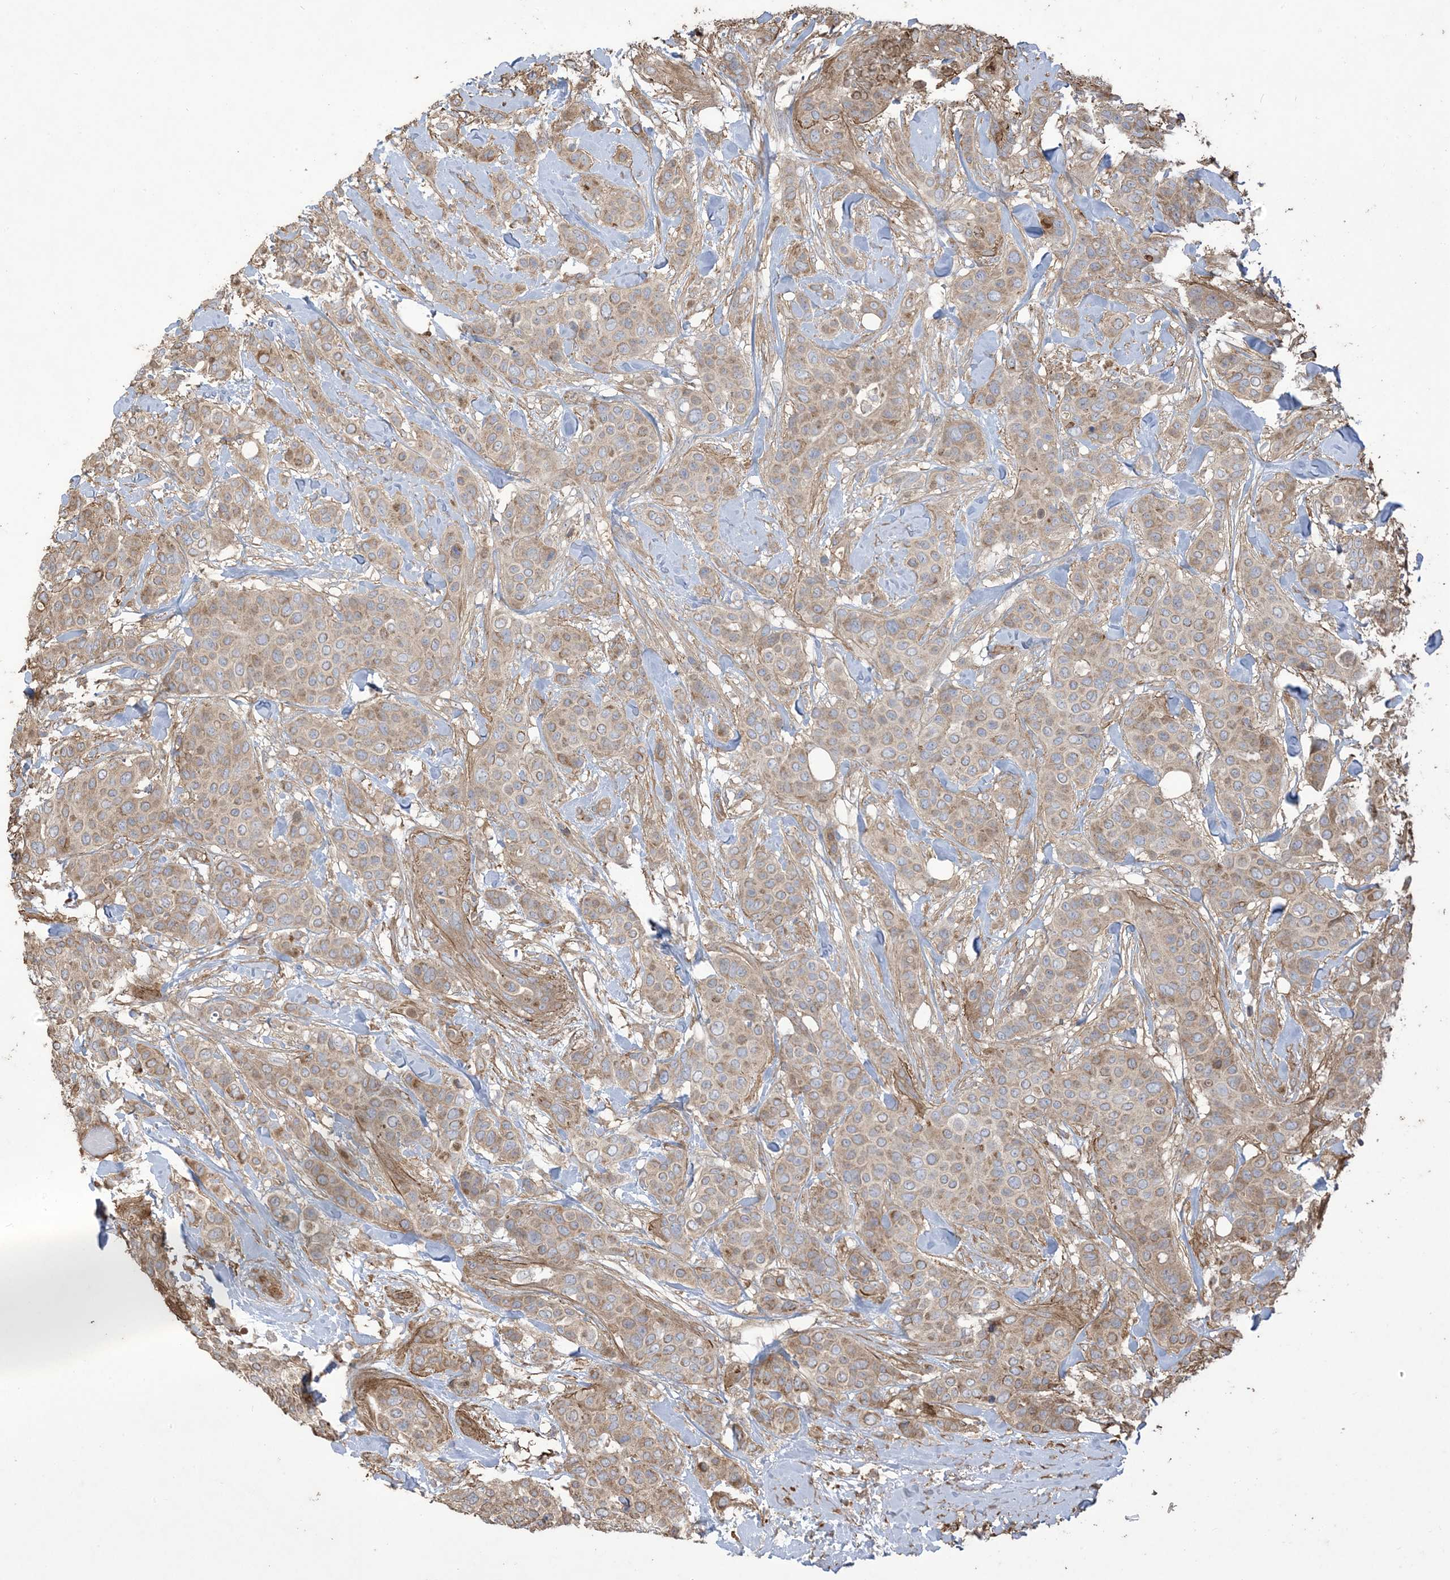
{"staining": {"intensity": "moderate", "quantity": ">75%", "location": "cytoplasmic/membranous"}, "tissue": "breast cancer", "cell_type": "Tumor cells", "image_type": "cancer", "snomed": [{"axis": "morphology", "description": "Lobular carcinoma"}, {"axis": "topography", "description": "Breast"}], "caption": "Human lobular carcinoma (breast) stained with a protein marker displays moderate staining in tumor cells.", "gene": "KLHL18", "patient": {"sex": "female", "age": 51}}